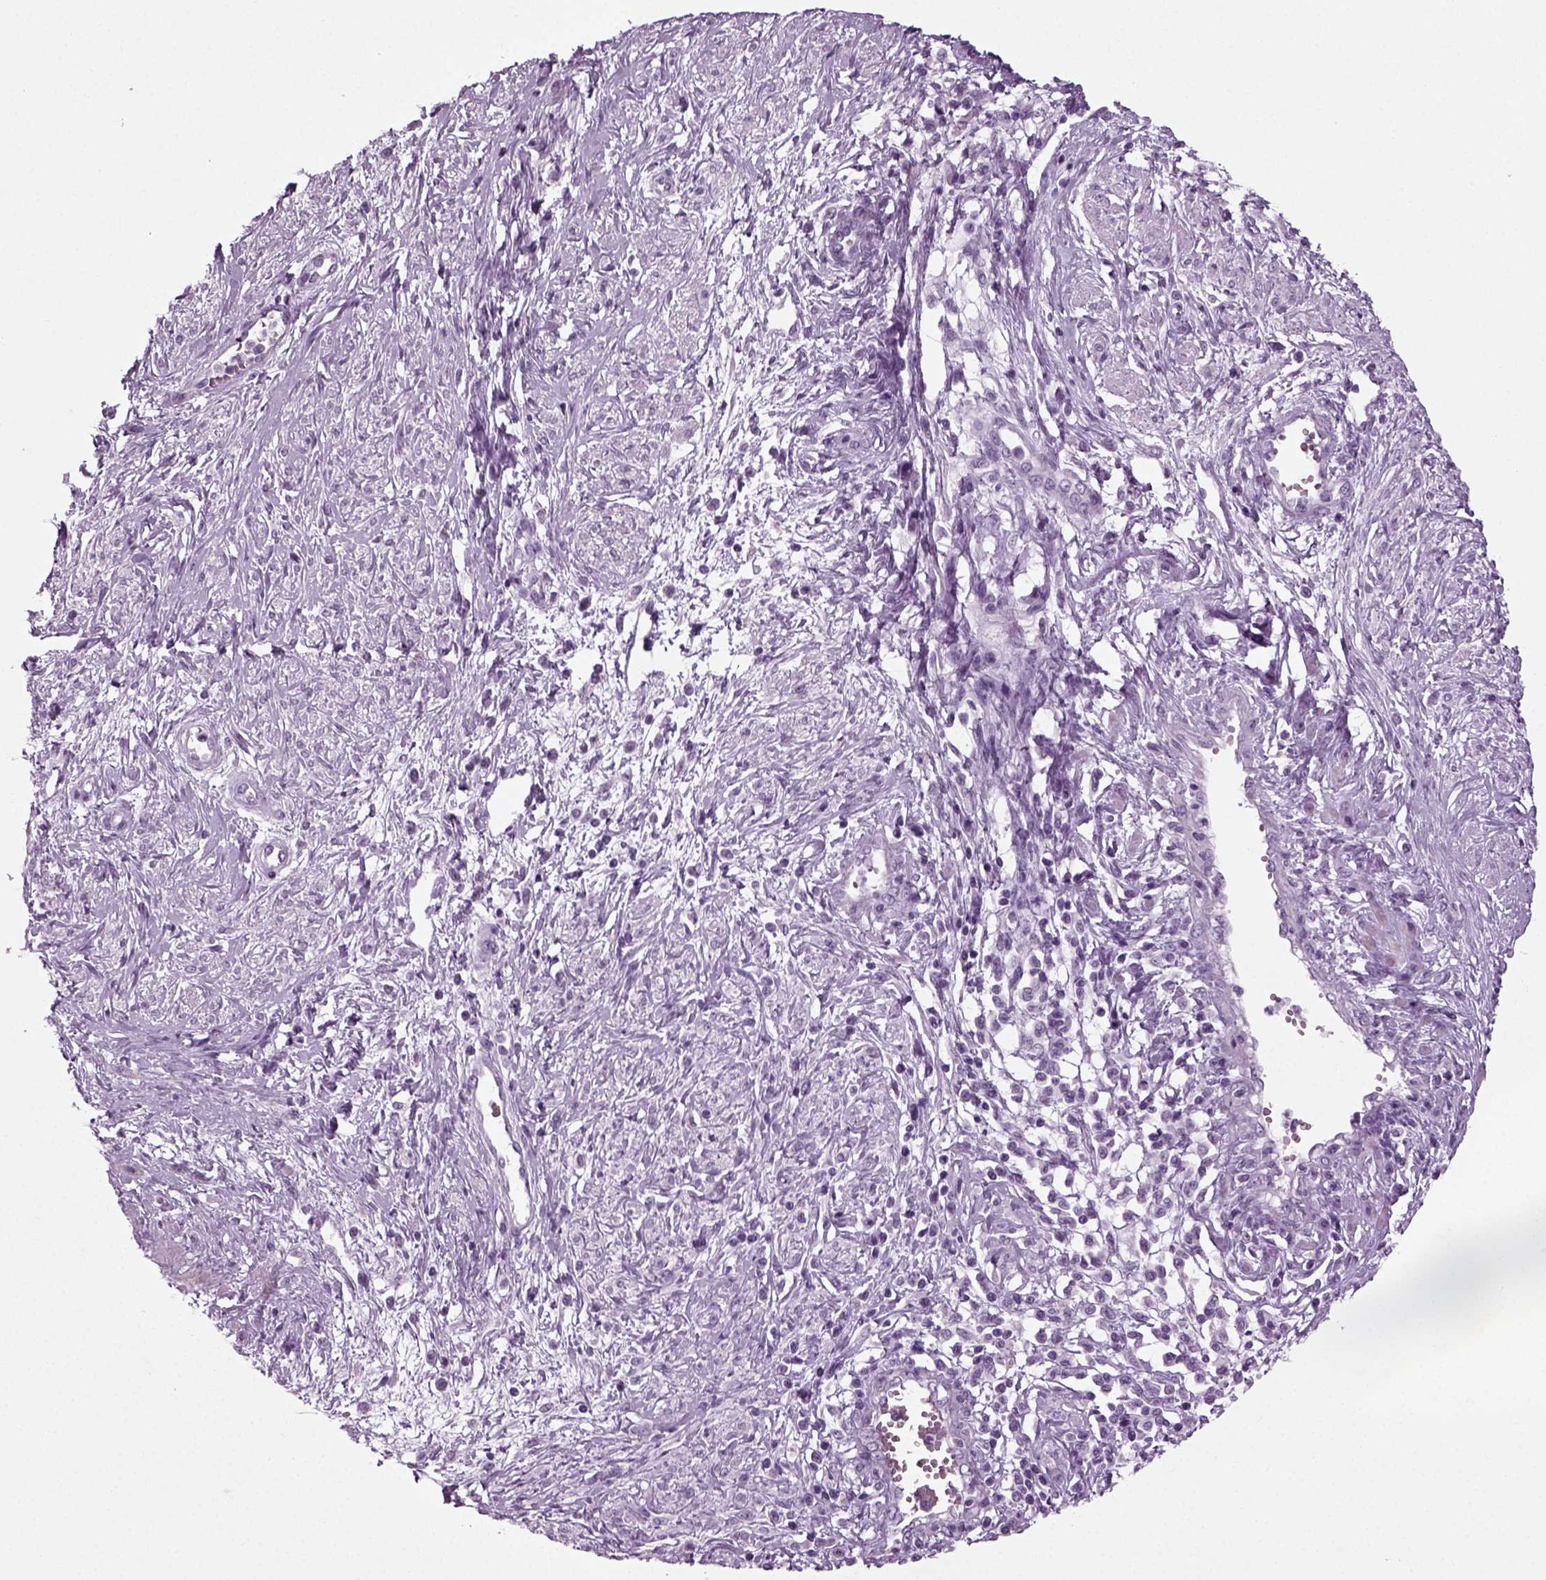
{"staining": {"intensity": "negative", "quantity": "none", "location": "none"}, "tissue": "cervical cancer", "cell_type": "Tumor cells", "image_type": "cancer", "snomed": [{"axis": "morphology", "description": "Squamous cell carcinoma, NOS"}, {"axis": "topography", "description": "Cervix"}], "caption": "DAB immunohistochemical staining of cervical squamous cell carcinoma demonstrates no significant expression in tumor cells.", "gene": "ZC2HC1C", "patient": {"sex": "female", "age": 34}}